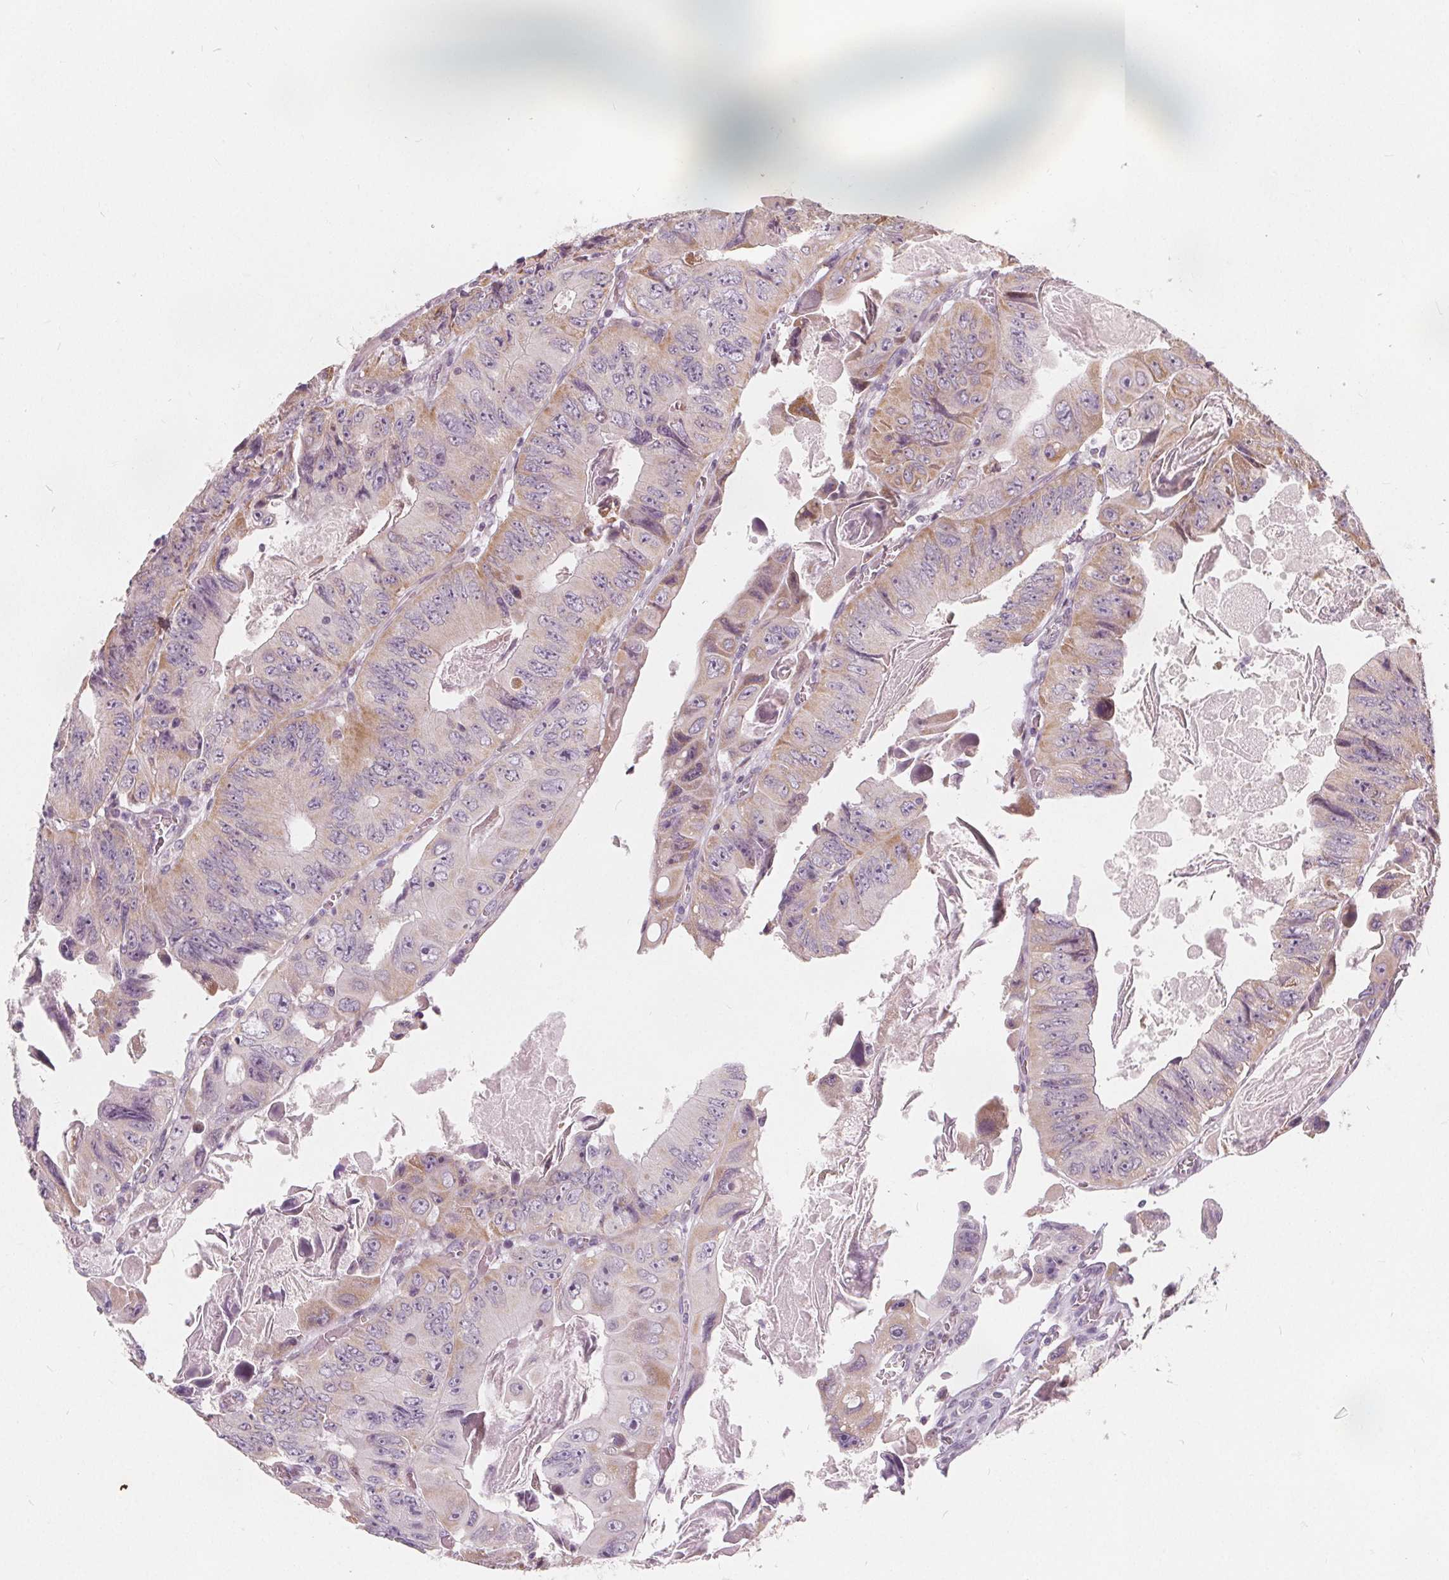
{"staining": {"intensity": "weak", "quantity": "25%-75%", "location": "cytoplasmic/membranous"}, "tissue": "colorectal cancer", "cell_type": "Tumor cells", "image_type": "cancer", "snomed": [{"axis": "morphology", "description": "Adenocarcinoma, NOS"}, {"axis": "topography", "description": "Colon"}], "caption": "Immunohistochemical staining of colorectal cancer (adenocarcinoma) demonstrates low levels of weak cytoplasmic/membranous protein positivity in approximately 25%-75% of tumor cells.", "gene": "NUP210L", "patient": {"sex": "female", "age": 84}}